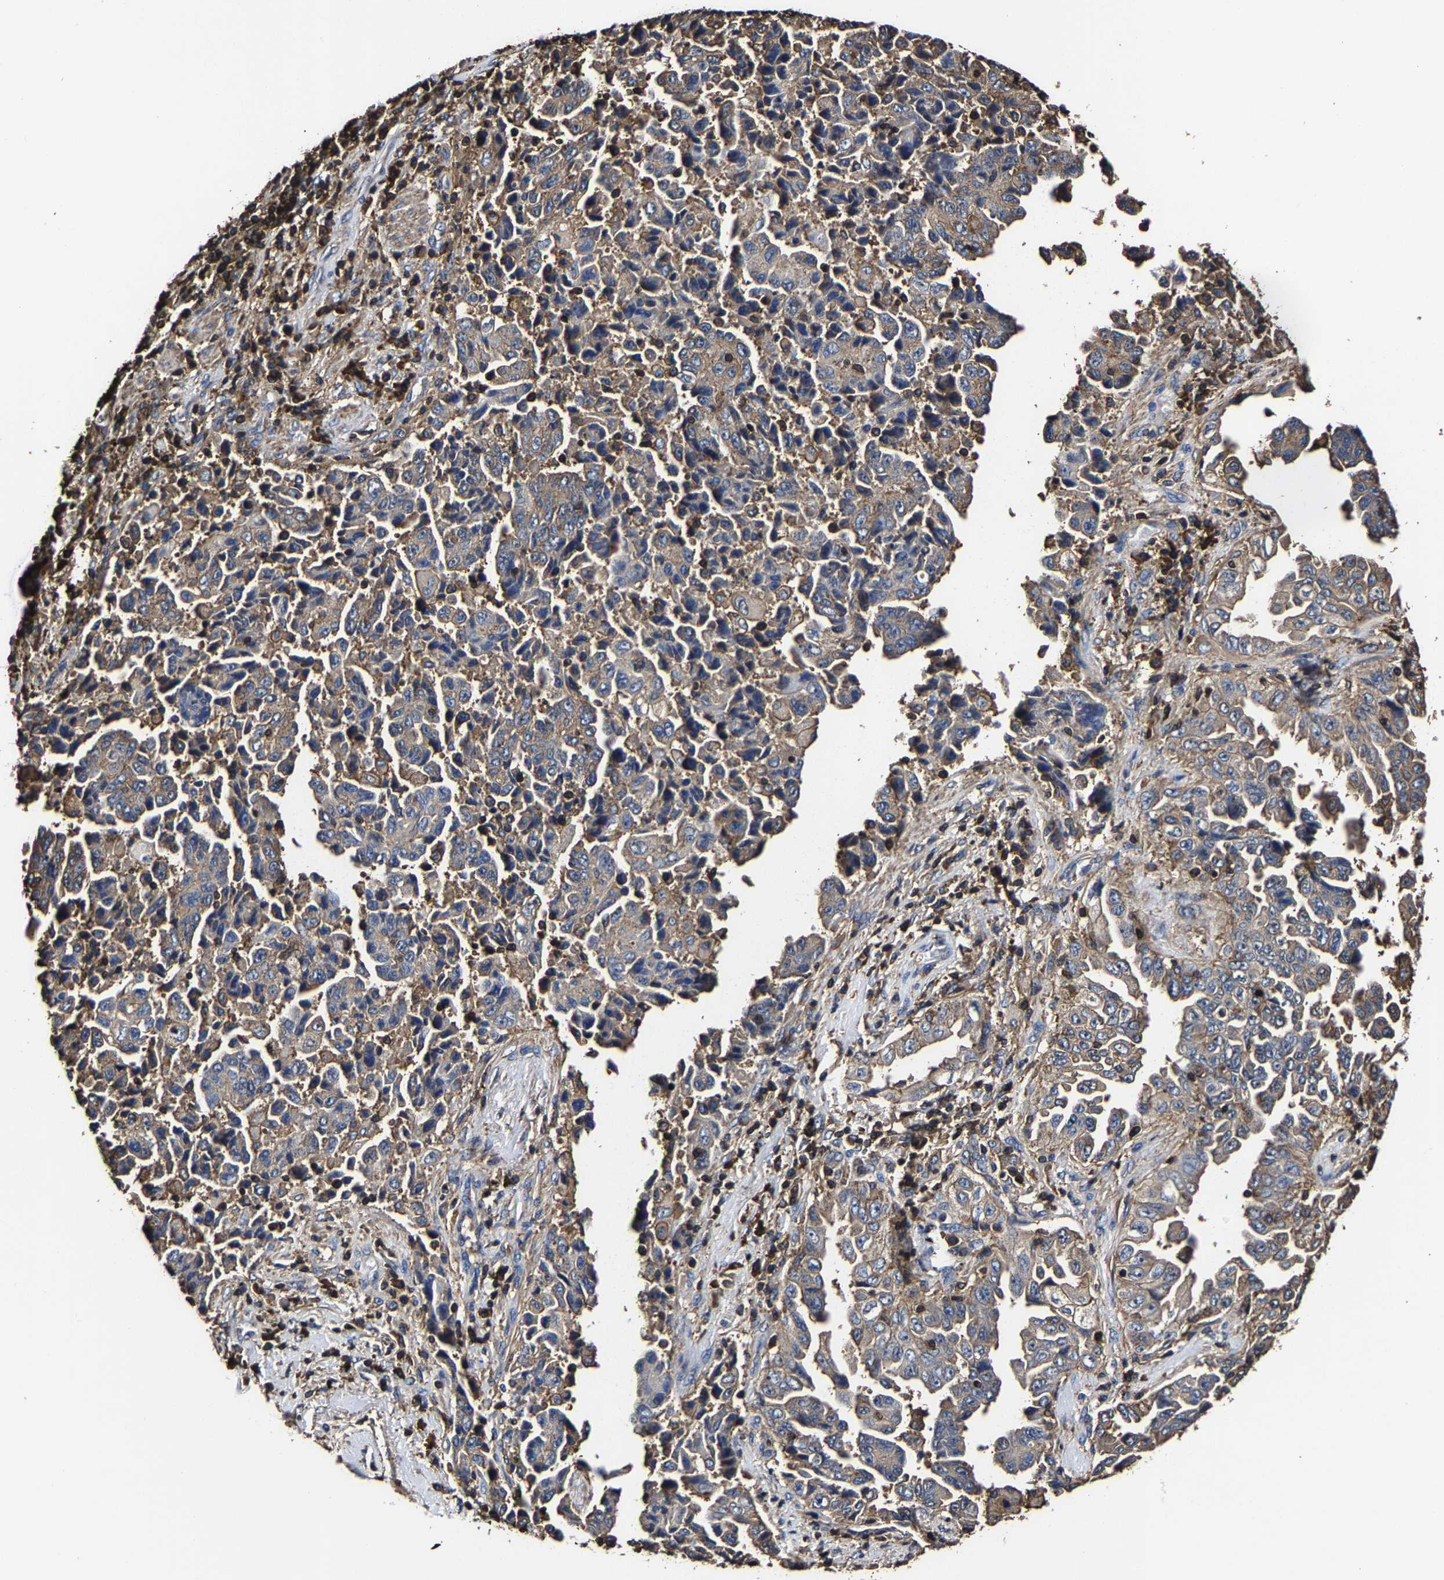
{"staining": {"intensity": "moderate", "quantity": "<25%", "location": "cytoplasmic/membranous"}, "tissue": "lung cancer", "cell_type": "Tumor cells", "image_type": "cancer", "snomed": [{"axis": "morphology", "description": "Adenocarcinoma, NOS"}, {"axis": "topography", "description": "Lung"}], "caption": "IHC staining of lung adenocarcinoma, which demonstrates low levels of moderate cytoplasmic/membranous positivity in approximately <25% of tumor cells indicating moderate cytoplasmic/membranous protein positivity. The staining was performed using DAB (brown) for protein detection and nuclei were counterstained in hematoxylin (blue).", "gene": "SSH3", "patient": {"sex": "female", "age": 51}}